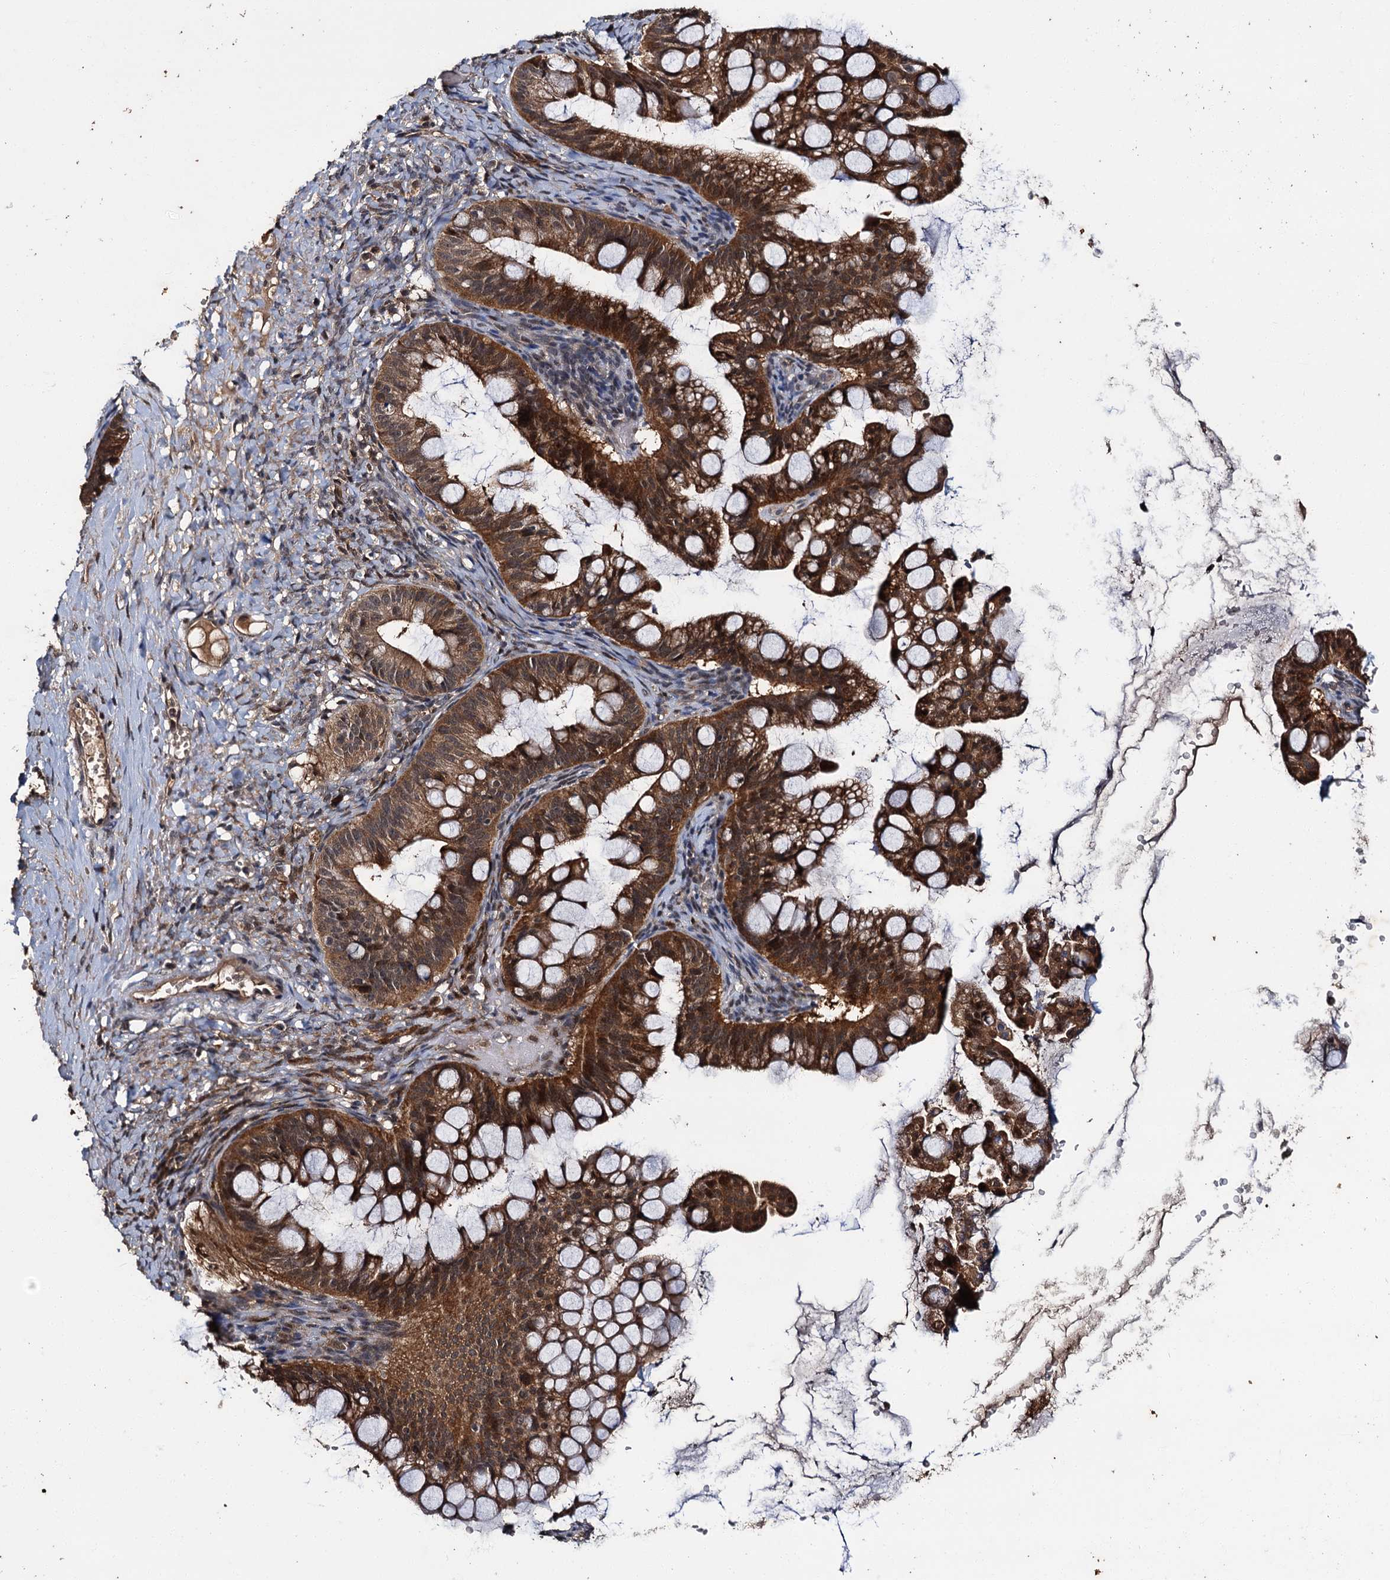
{"staining": {"intensity": "strong", "quantity": ">75%", "location": "cytoplasmic/membranous,nuclear"}, "tissue": "ovarian cancer", "cell_type": "Tumor cells", "image_type": "cancer", "snomed": [{"axis": "morphology", "description": "Cystadenocarcinoma, mucinous, NOS"}, {"axis": "topography", "description": "Ovary"}], "caption": "Ovarian cancer stained for a protein (brown) displays strong cytoplasmic/membranous and nuclear positive expression in about >75% of tumor cells.", "gene": "SLC46A3", "patient": {"sex": "female", "age": 73}}